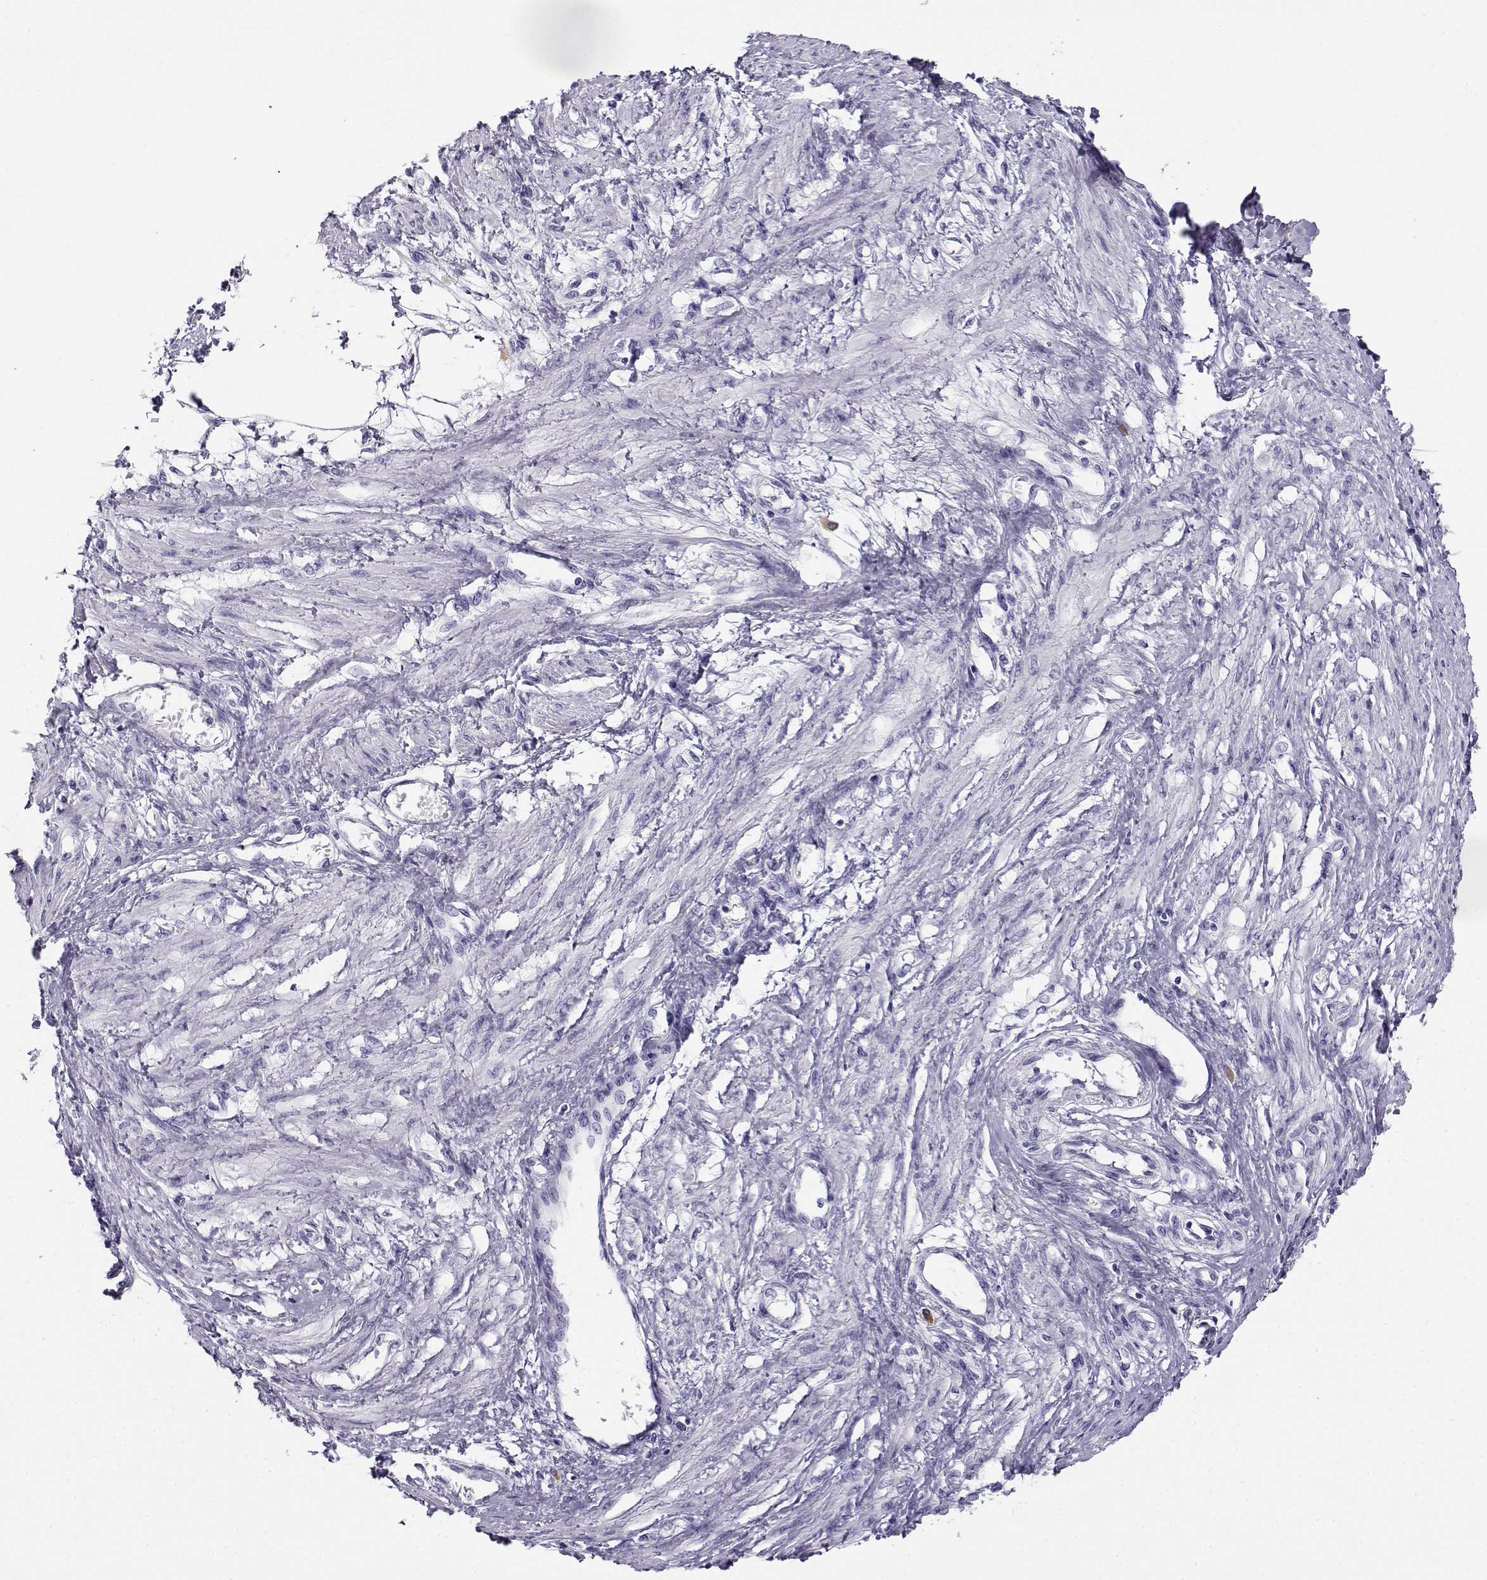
{"staining": {"intensity": "negative", "quantity": "none", "location": "none"}, "tissue": "smooth muscle", "cell_type": "Smooth muscle cells", "image_type": "normal", "snomed": [{"axis": "morphology", "description": "Normal tissue, NOS"}, {"axis": "topography", "description": "Smooth muscle"}, {"axis": "topography", "description": "Uterus"}], "caption": "This is an IHC photomicrograph of unremarkable human smooth muscle. There is no positivity in smooth muscle cells.", "gene": "CABS1", "patient": {"sex": "female", "age": 39}}